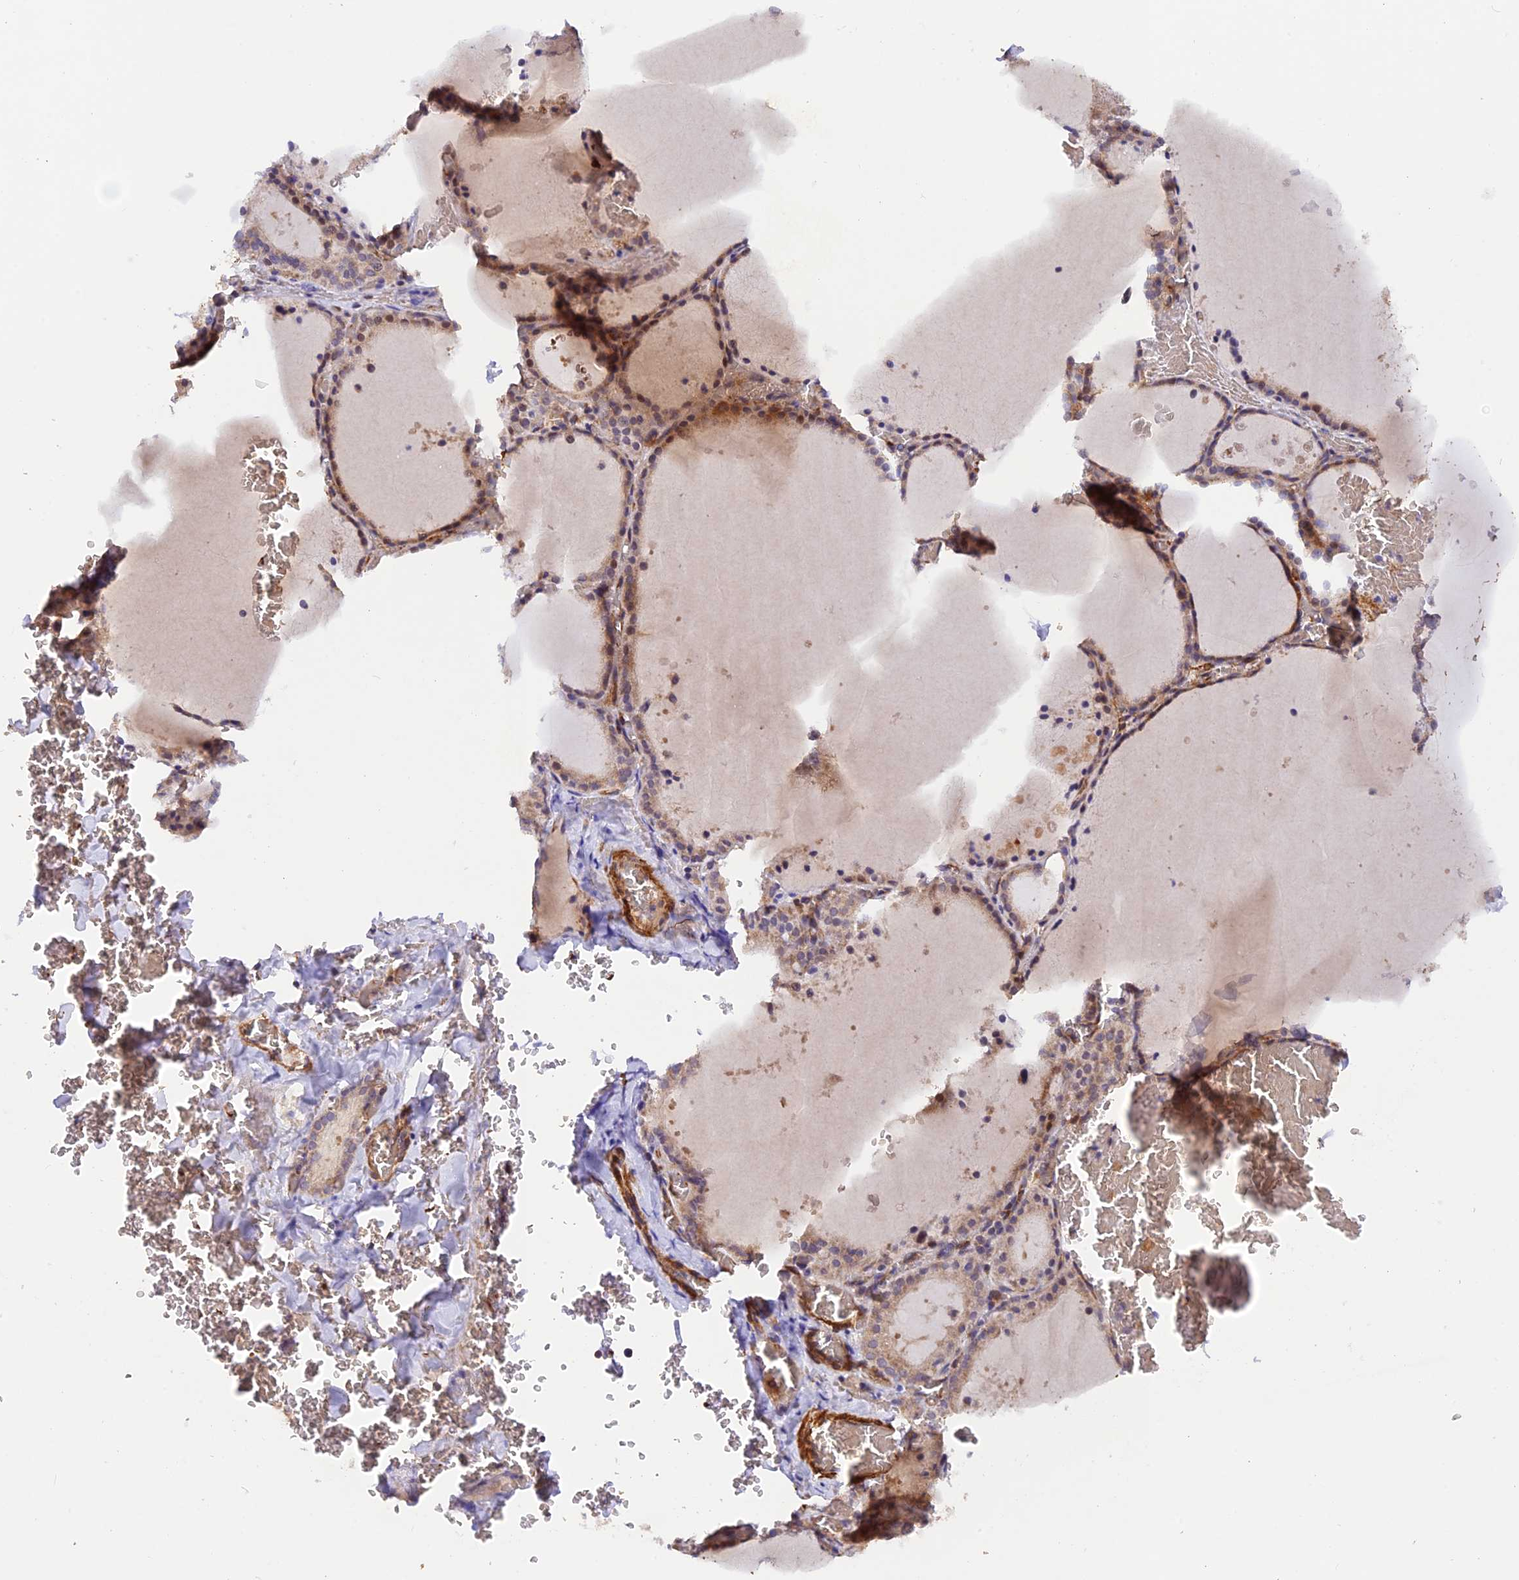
{"staining": {"intensity": "weak", "quantity": "25%-75%", "location": "cytoplasmic/membranous"}, "tissue": "thyroid gland", "cell_type": "Glandular cells", "image_type": "normal", "snomed": [{"axis": "morphology", "description": "Normal tissue, NOS"}, {"axis": "topography", "description": "Thyroid gland"}], "caption": "Immunohistochemistry micrograph of unremarkable thyroid gland stained for a protein (brown), which exhibits low levels of weak cytoplasmic/membranous staining in approximately 25%-75% of glandular cells.", "gene": "WDFY4", "patient": {"sex": "female", "age": 39}}